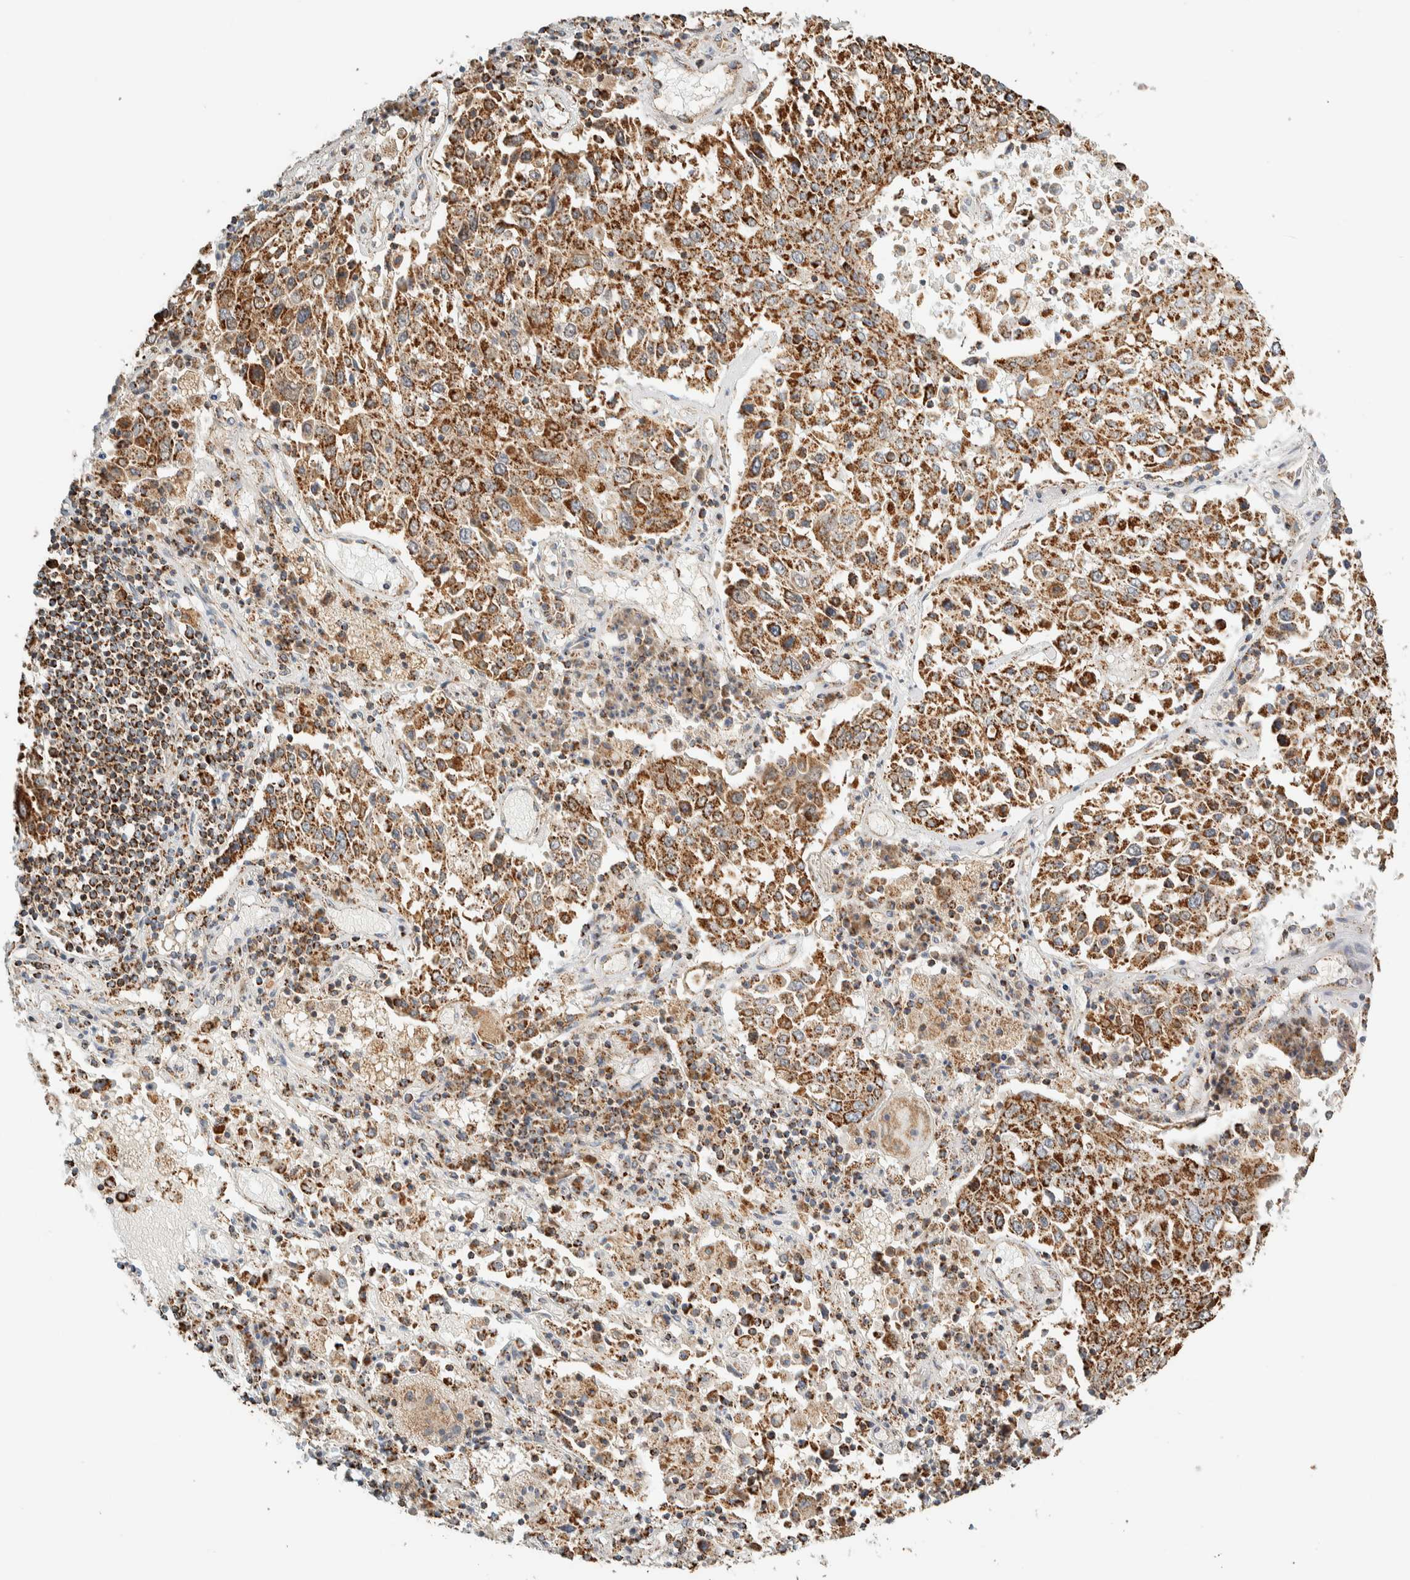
{"staining": {"intensity": "moderate", "quantity": ">75%", "location": "cytoplasmic/membranous"}, "tissue": "lung cancer", "cell_type": "Tumor cells", "image_type": "cancer", "snomed": [{"axis": "morphology", "description": "Squamous cell carcinoma, NOS"}, {"axis": "topography", "description": "Lung"}], "caption": "Protein staining of lung cancer tissue exhibits moderate cytoplasmic/membranous expression in about >75% of tumor cells.", "gene": "ZNF454", "patient": {"sex": "male", "age": 65}}